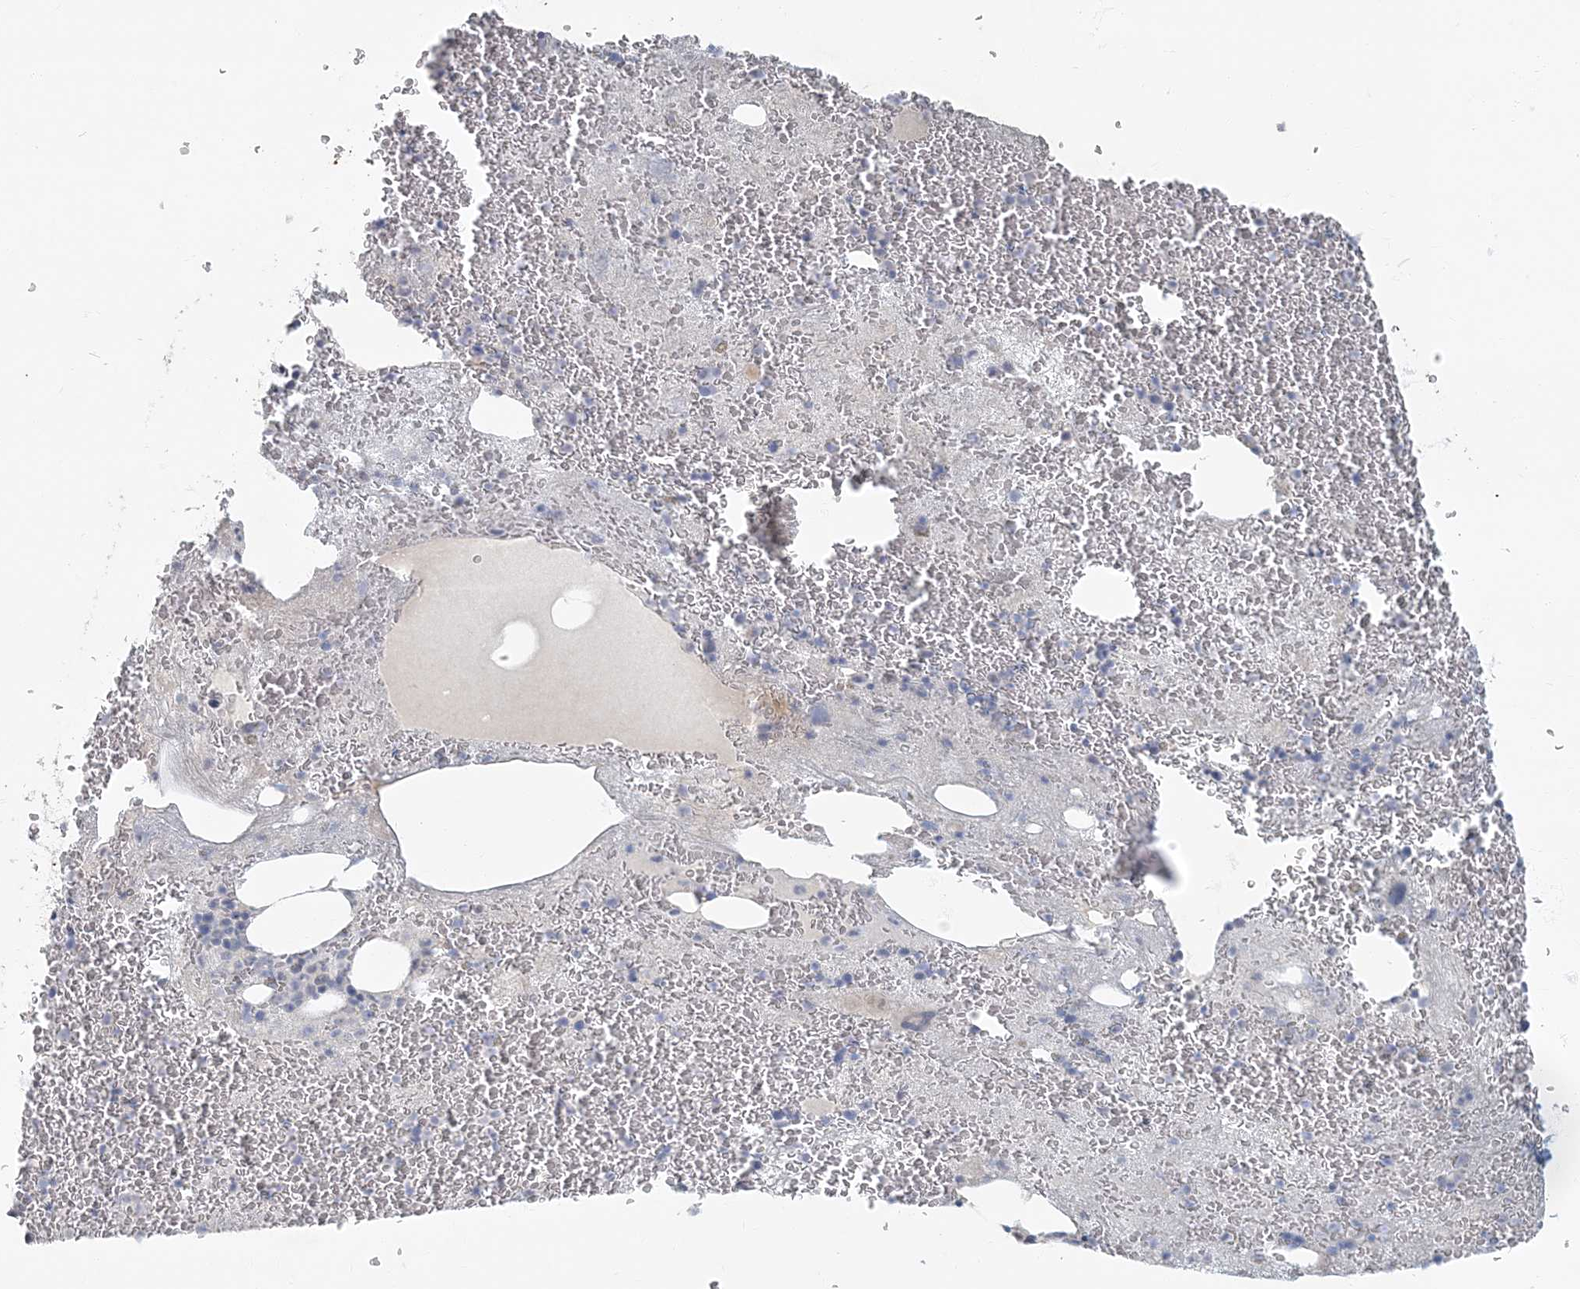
{"staining": {"intensity": "negative", "quantity": "none", "location": "none"}, "tissue": "bone marrow", "cell_type": "Hematopoietic cells", "image_type": "normal", "snomed": [{"axis": "morphology", "description": "Normal tissue, NOS"}, {"axis": "topography", "description": "Bone marrow"}], "caption": "IHC histopathology image of benign human bone marrow stained for a protein (brown), which shows no staining in hematopoietic cells. (Stains: DAB (3,3'-diaminobenzidine) immunohistochemistry (IHC) with hematoxylin counter stain, Microscopy: brightfield microscopy at high magnification).", "gene": "MYOT", "patient": {"sex": "male", "age": 36}}